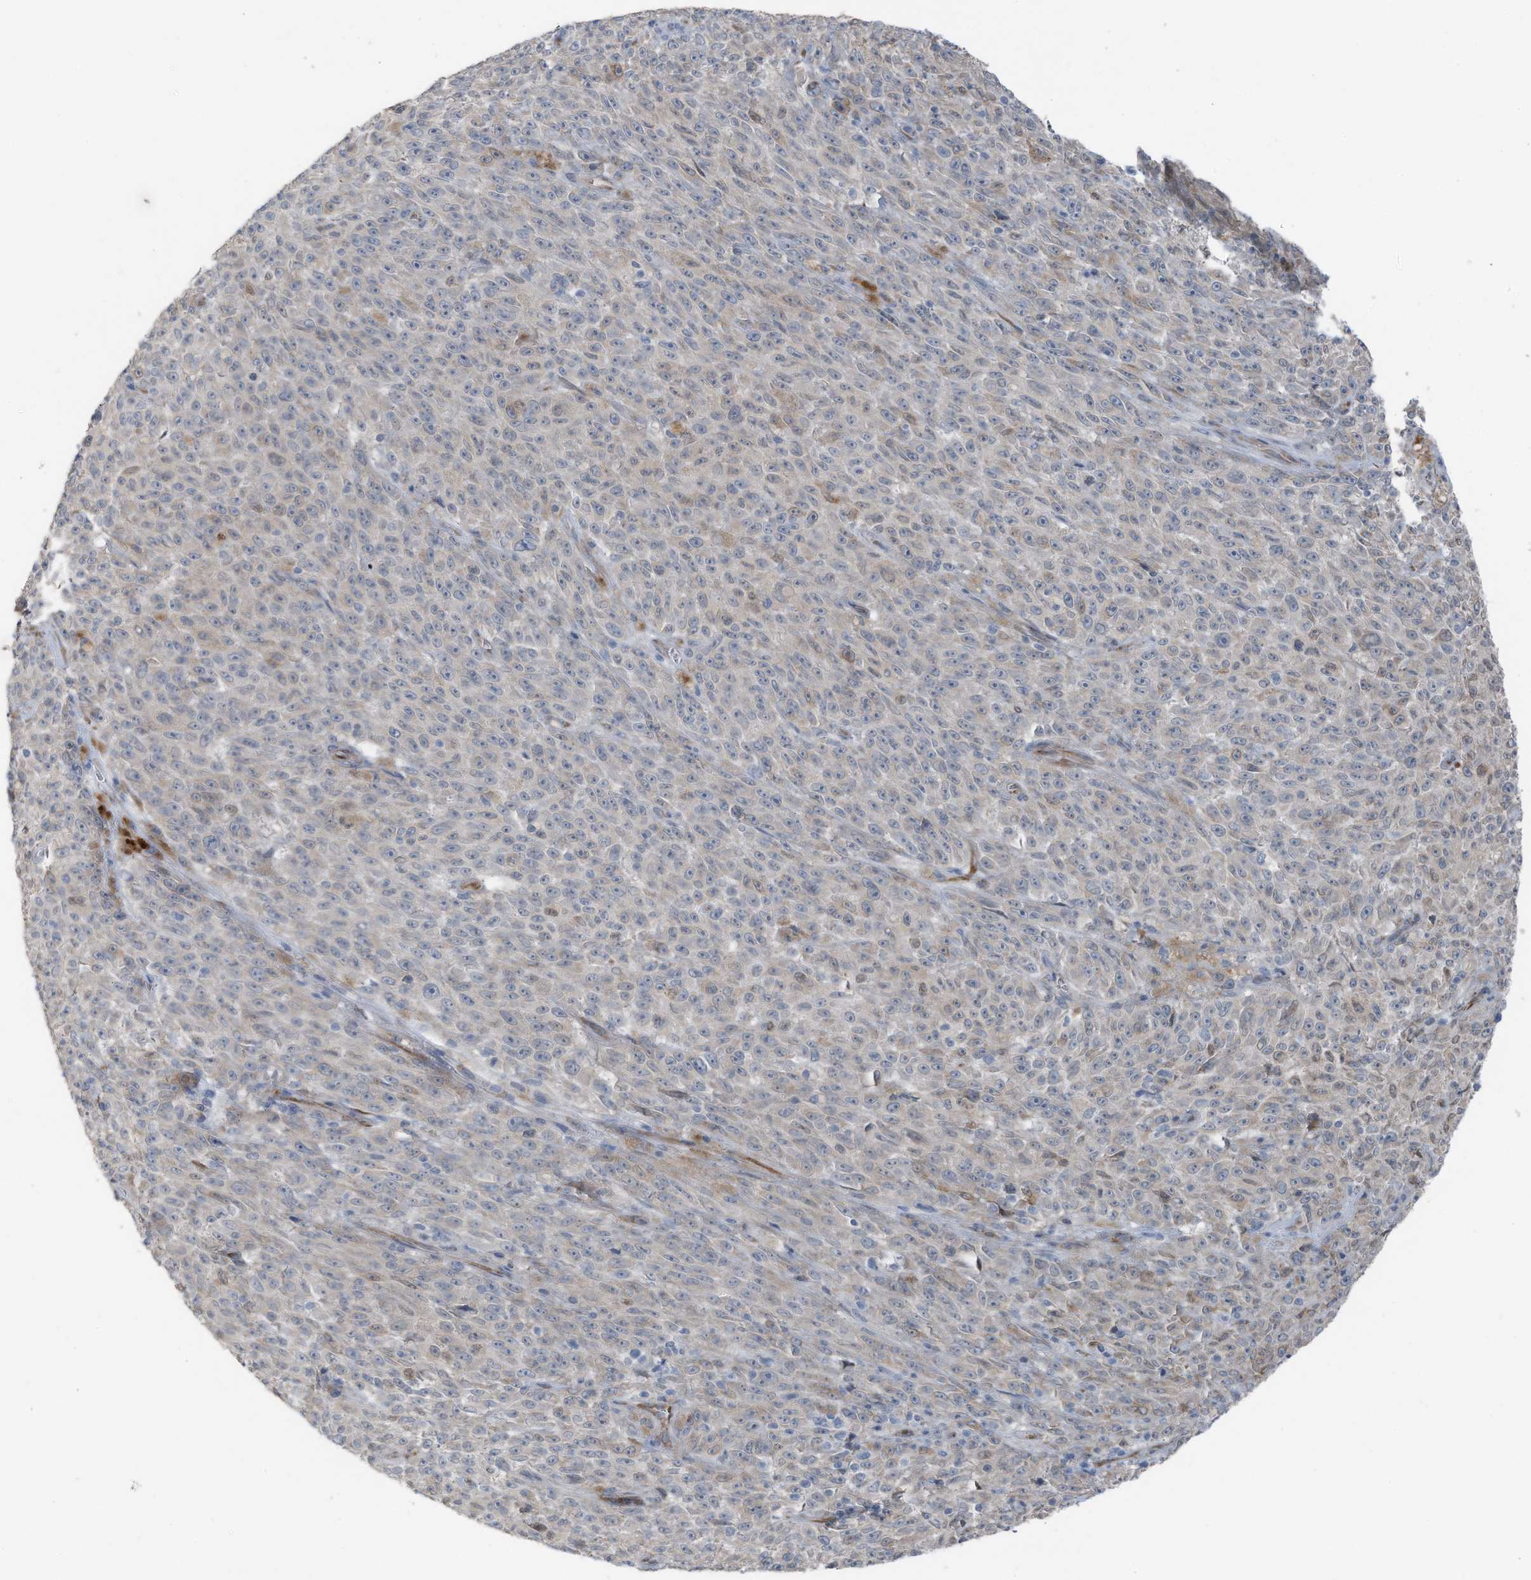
{"staining": {"intensity": "negative", "quantity": "none", "location": "none"}, "tissue": "melanoma", "cell_type": "Tumor cells", "image_type": "cancer", "snomed": [{"axis": "morphology", "description": "Malignant melanoma, NOS"}, {"axis": "topography", "description": "Skin"}], "caption": "Tumor cells show no significant protein expression in melanoma. The staining is performed using DAB brown chromogen with nuclei counter-stained in using hematoxylin.", "gene": "ARHGEF33", "patient": {"sex": "female", "age": 82}}